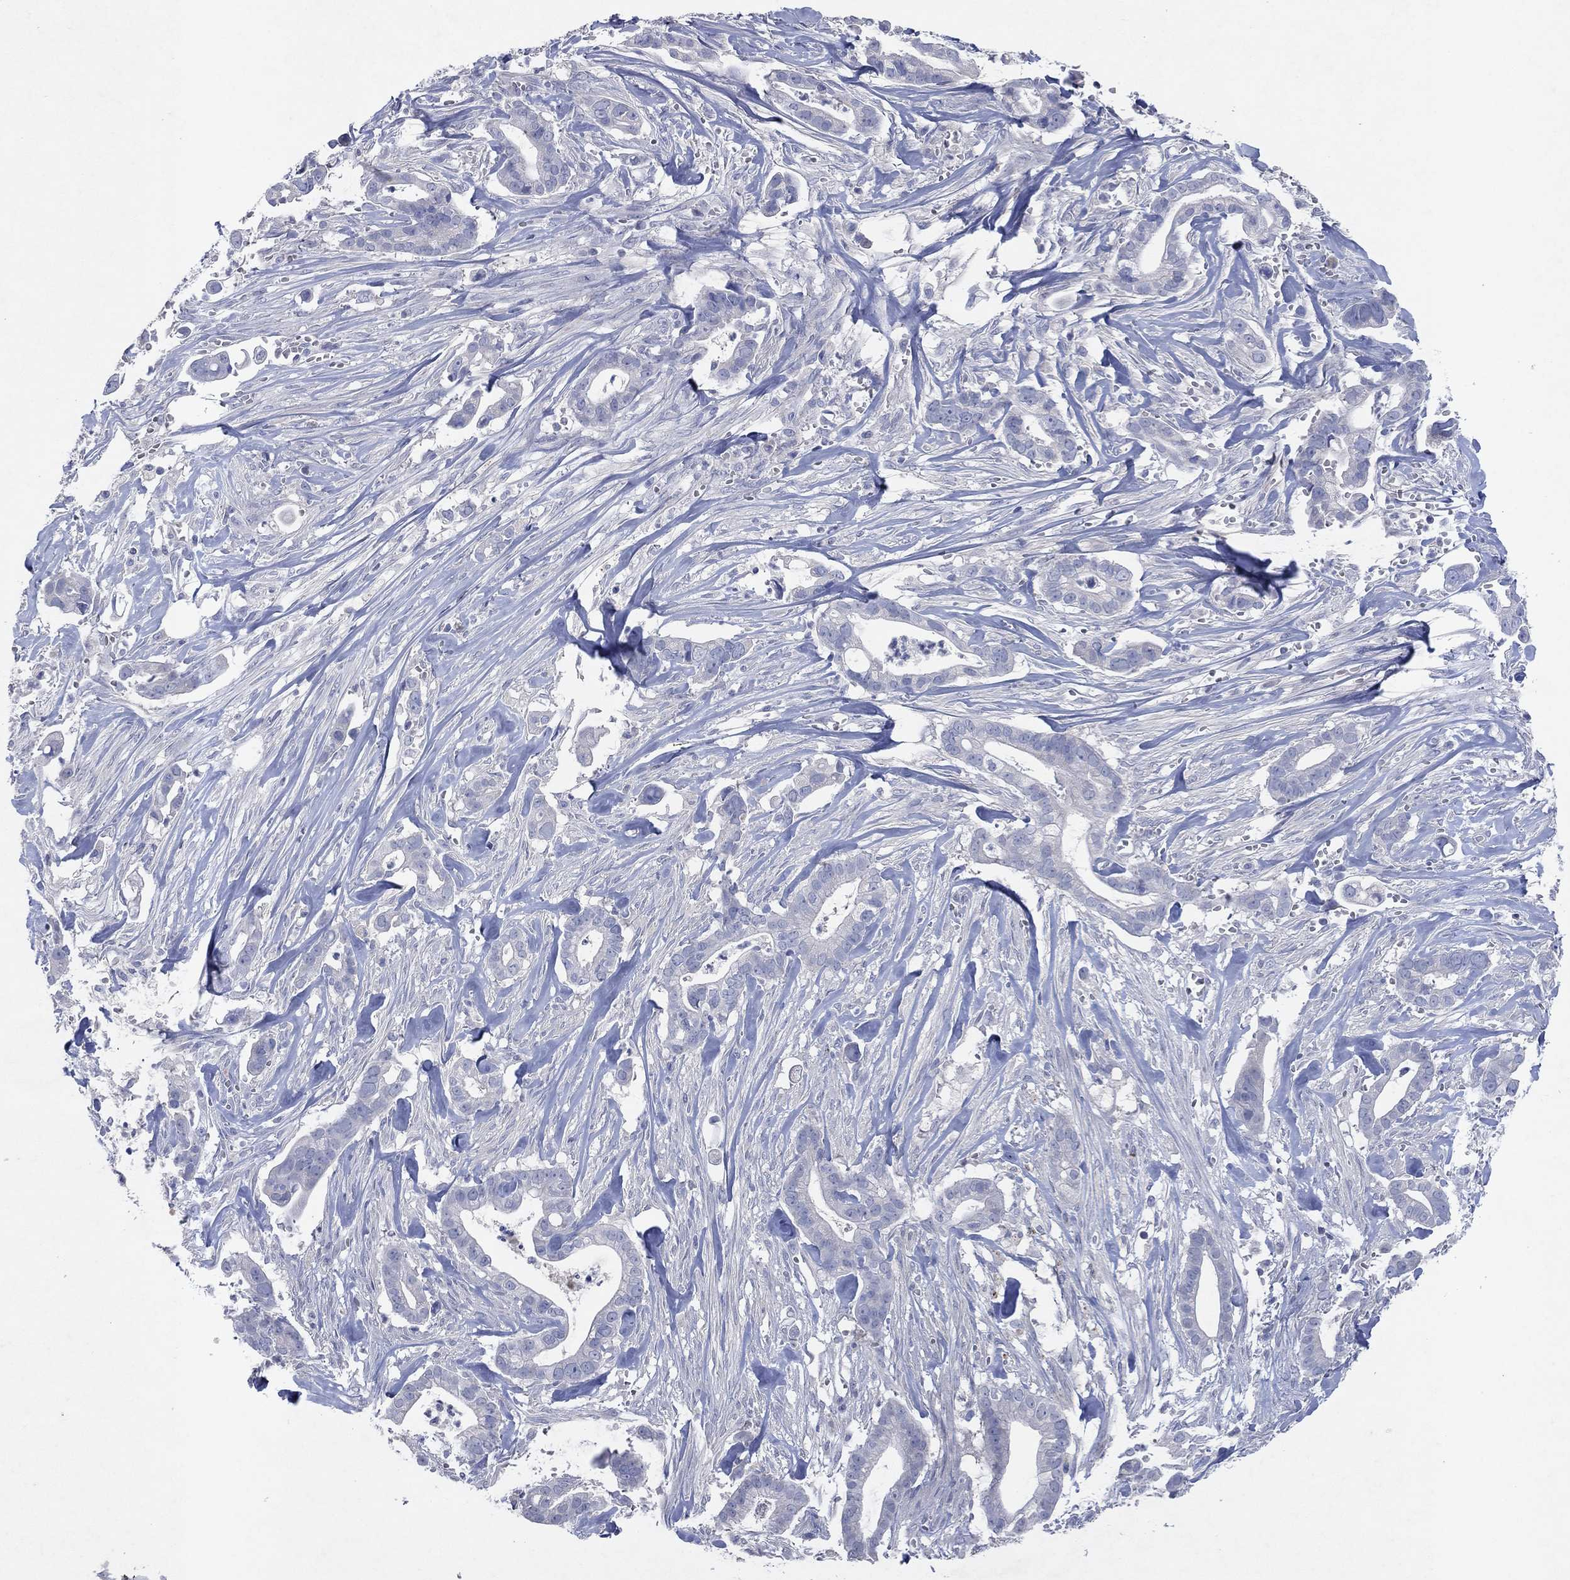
{"staining": {"intensity": "negative", "quantity": "none", "location": "none"}, "tissue": "pancreatic cancer", "cell_type": "Tumor cells", "image_type": "cancer", "snomed": [{"axis": "morphology", "description": "Adenocarcinoma, NOS"}, {"axis": "topography", "description": "Pancreas"}], "caption": "Human pancreatic cancer stained for a protein using immunohistochemistry demonstrates no expression in tumor cells.", "gene": "KRT40", "patient": {"sex": "male", "age": 61}}